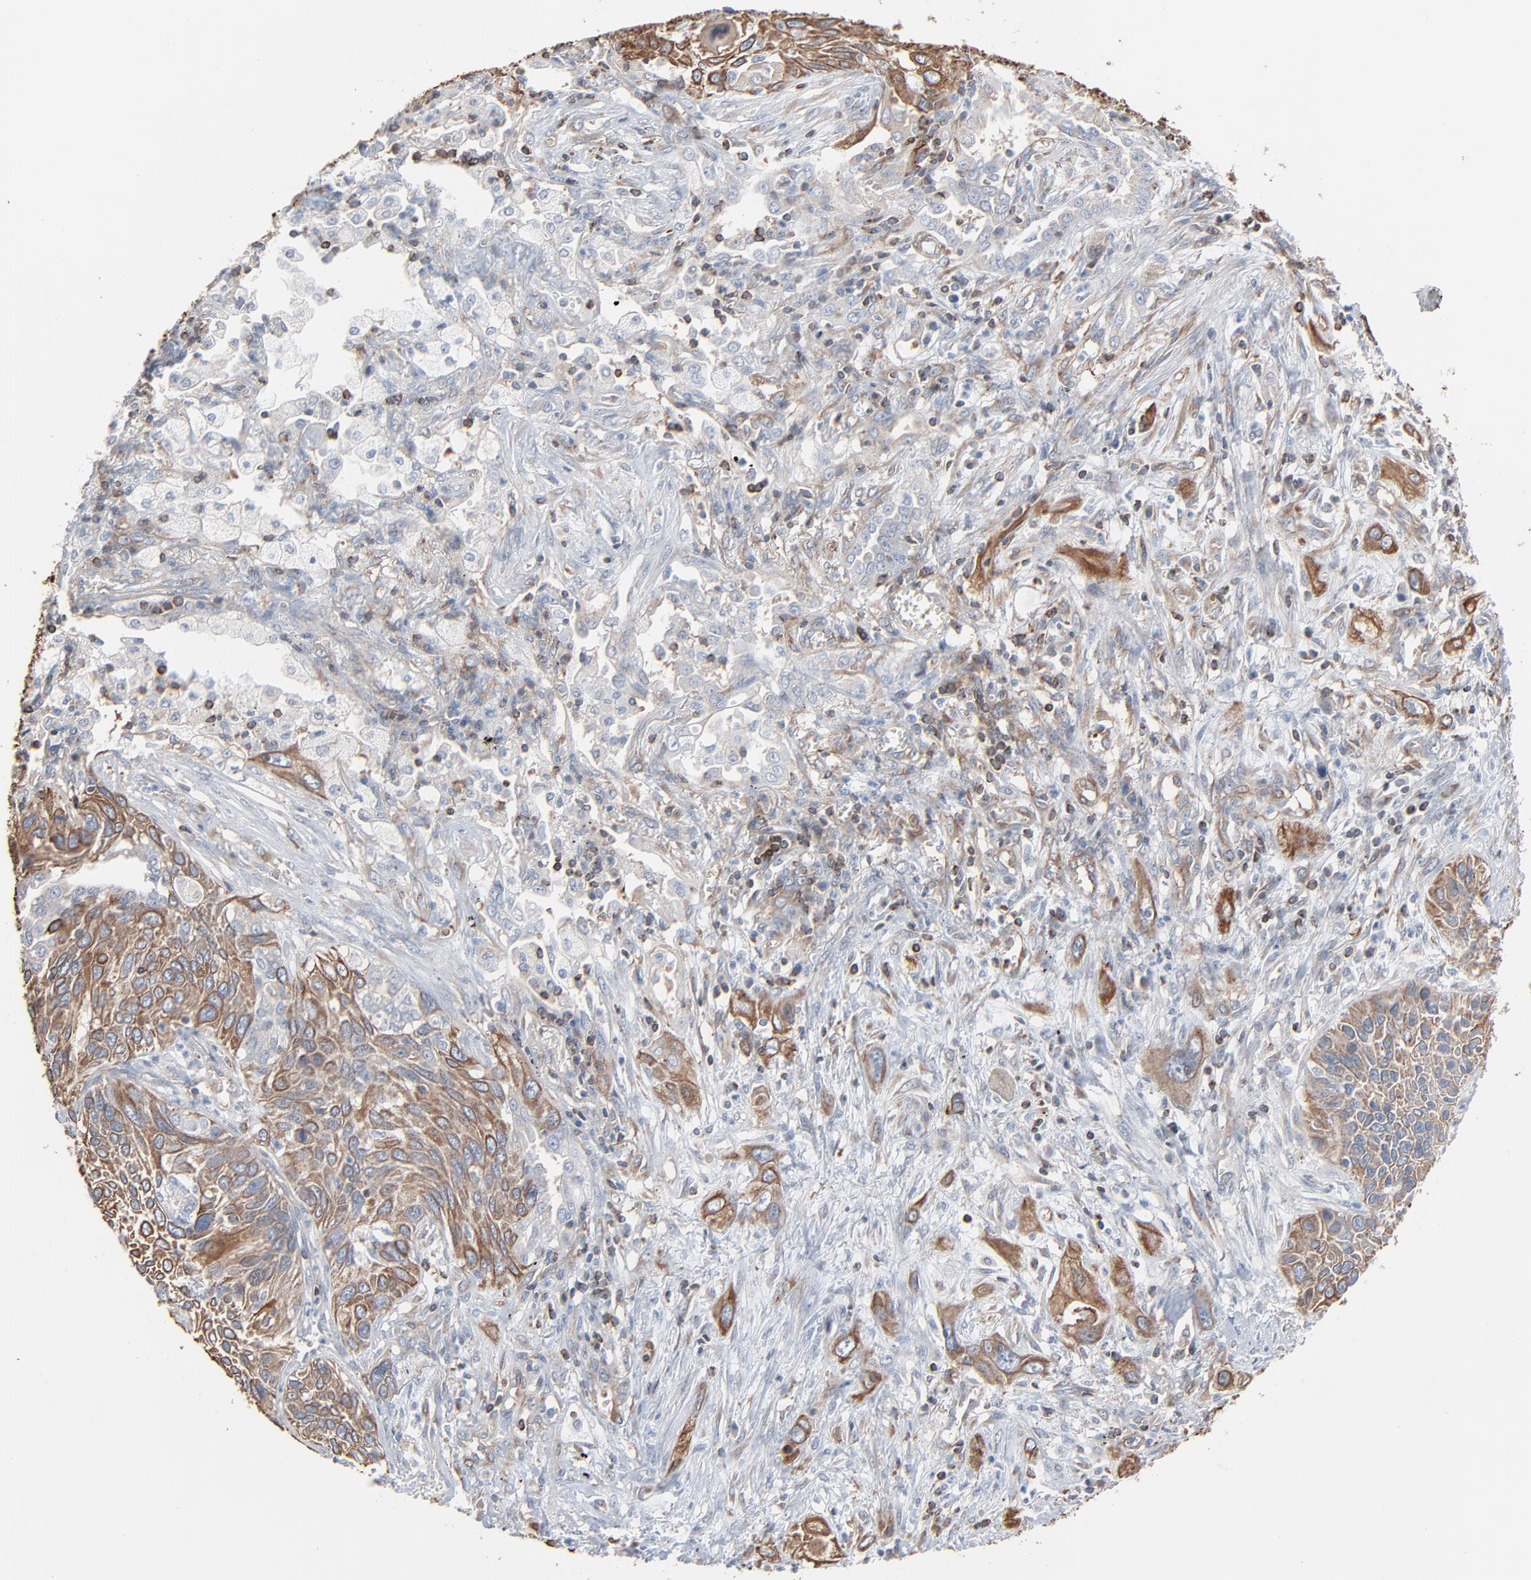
{"staining": {"intensity": "strong", "quantity": ">75%", "location": "cytoplasmic/membranous"}, "tissue": "lung cancer", "cell_type": "Tumor cells", "image_type": "cancer", "snomed": [{"axis": "morphology", "description": "Squamous cell carcinoma, NOS"}, {"axis": "topography", "description": "Lung"}], "caption": "Protein expression analysis of human squamous cell carcinoma (lung) reveals strong cytoplasmic/membranous positivity in approximately >75% of tumor cells.", "gene": "OPTN", "patient": {"sex": "female", "age": 76}}